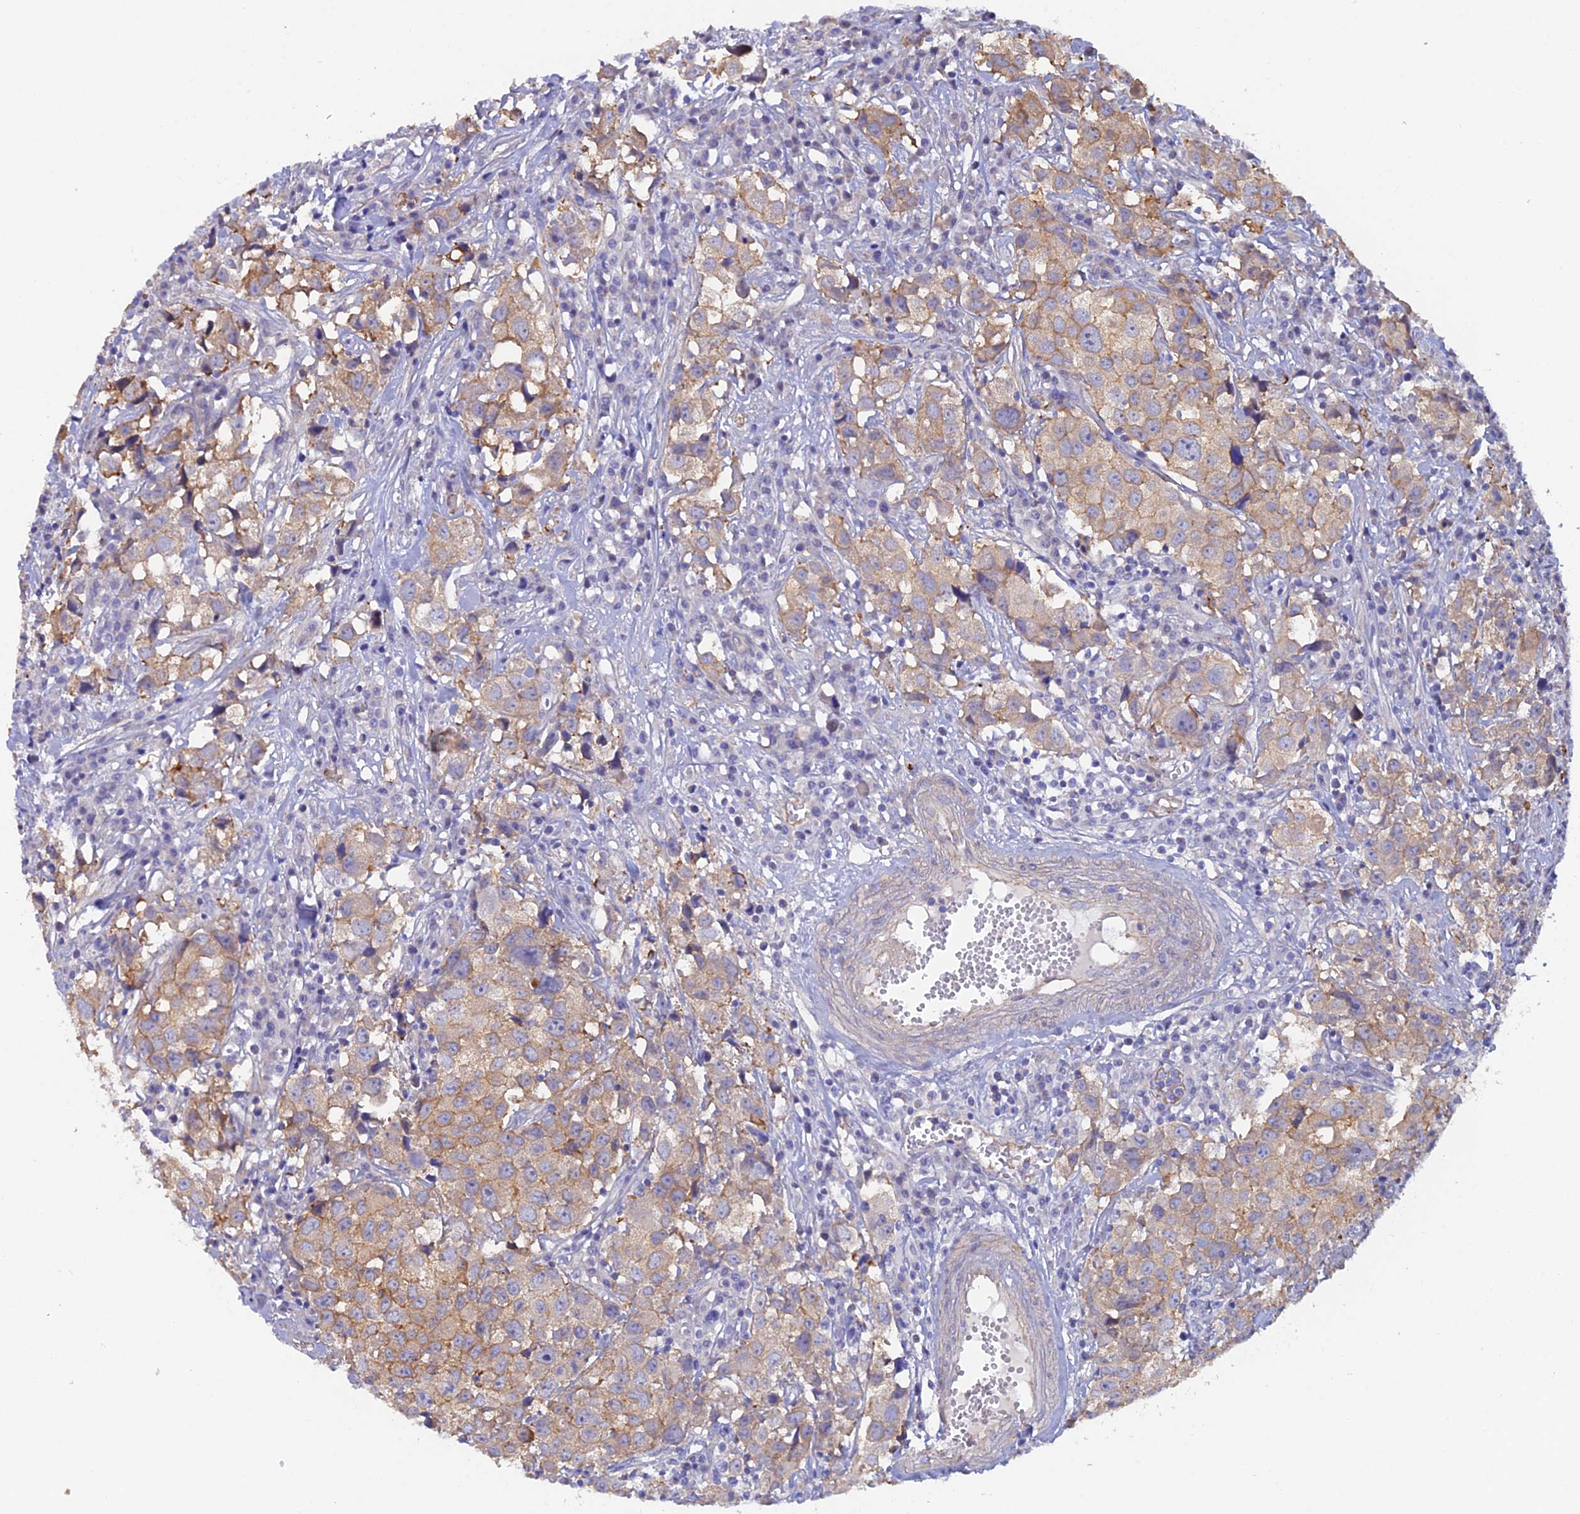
{"staining": {"intensity": "moderate", "quantity": "<25%", "location": "cytoplasmic/membranous"}, "tissue": "urothelial cancer", "cell_type": "Tumor cells", "image_type": "cancer", "snomed": [{"axis": "morphology", "description": "Urothelial carcinoma, High grade"}, {"axis": "topography", "description": "Urinary bladder"}], "caption": "Immunohistochemistry (IHC) micrograph of neoplastic tissue: human urothelial carcinoma (high-grade) stained using immunohistochemistry displays low levels of moderate protein expression localized specifically in the cytoplasmic/membranous of tumor cells, appearing as a cytoplasmic/membranous brown color.", "gene": "FZR1", "patient": {"sex": "female", "age": 75}}